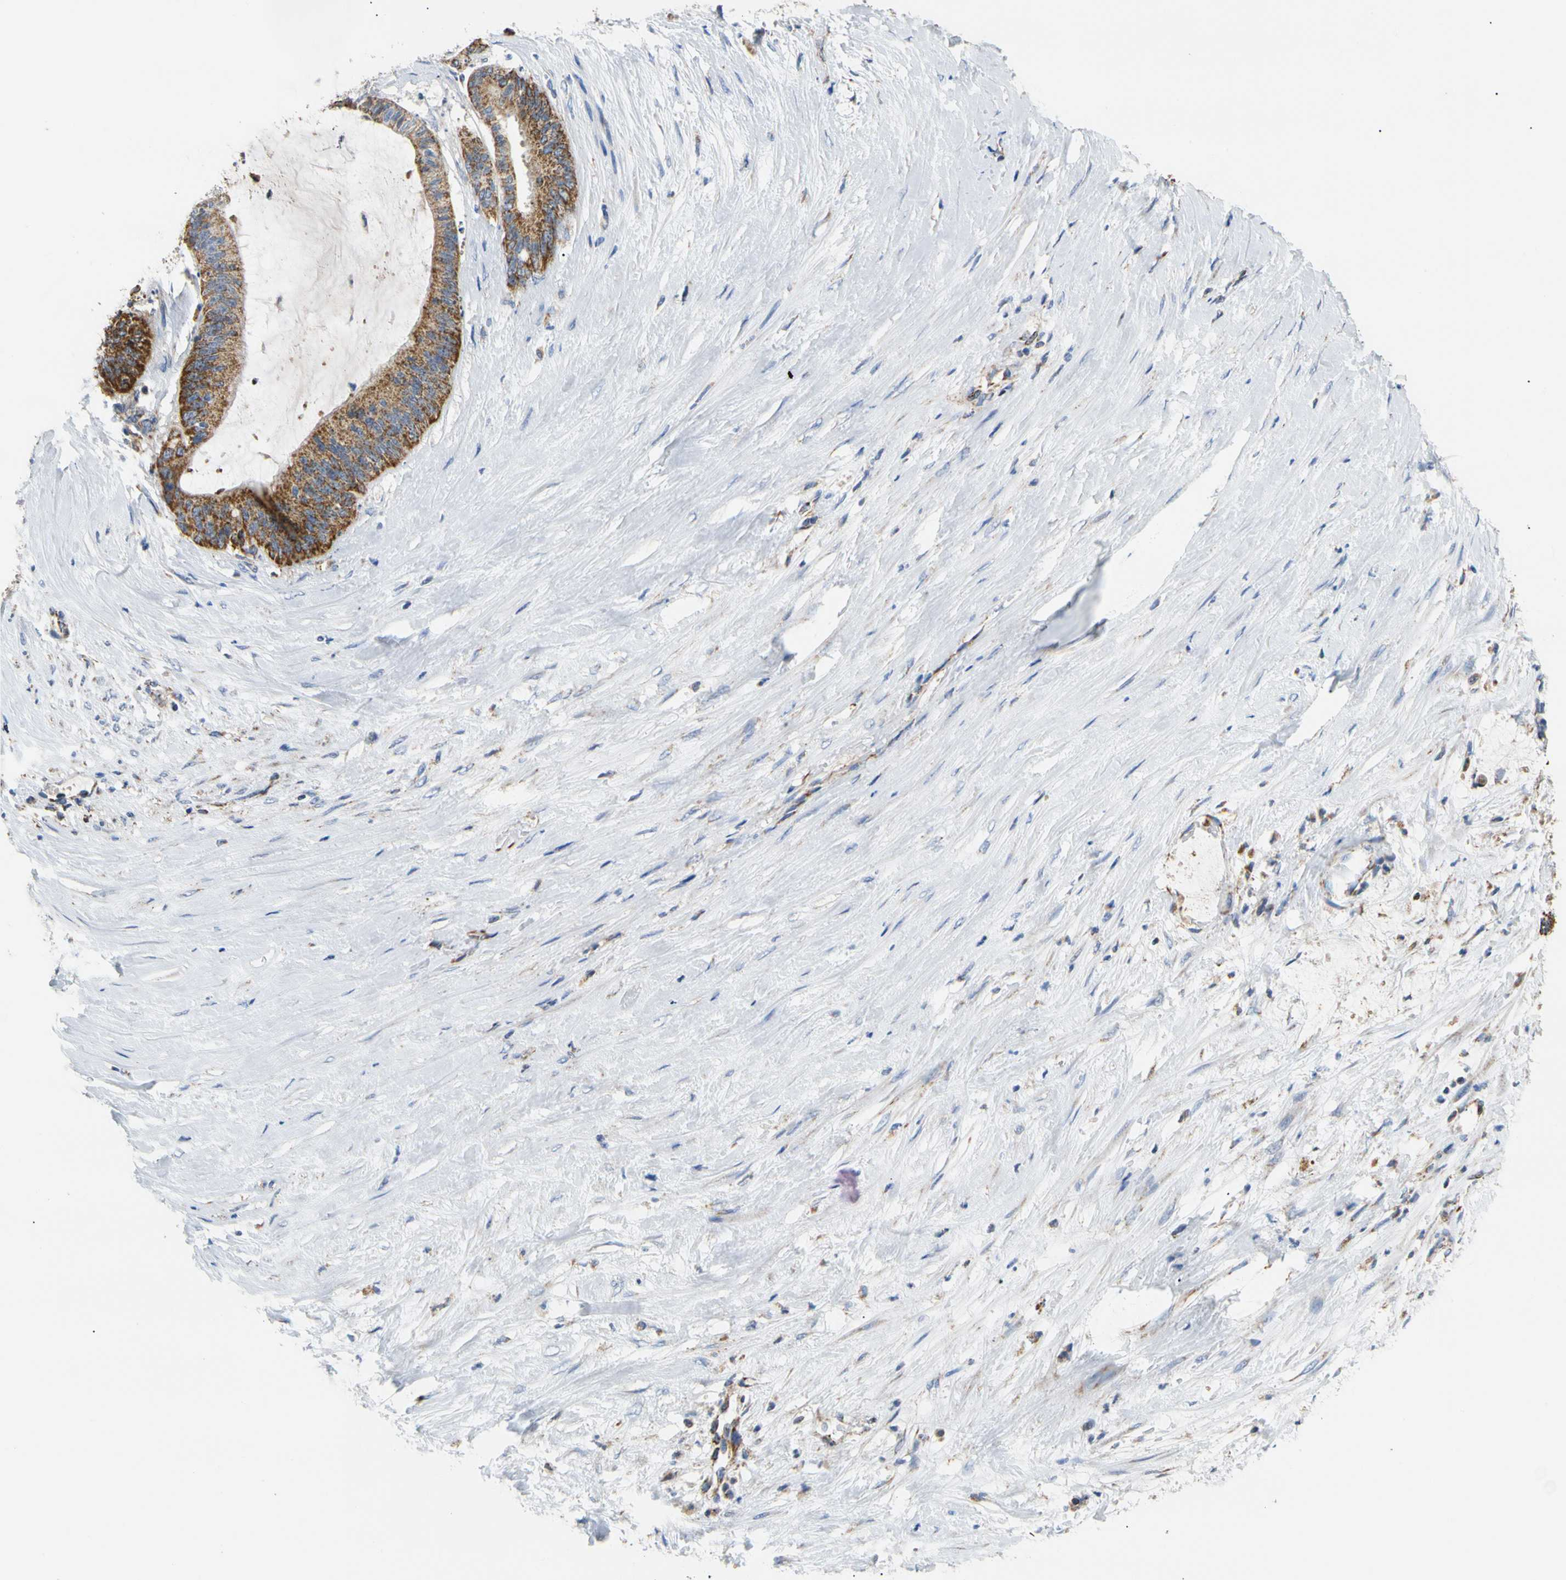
{"staining": {"intensity": "strong", "quantity": ">75%", "location": "cytoplasmic/membranous"}, "tissue": "liver cancer", "cell_type": "Tumor cells", "image_type": "cancer", "snomed": [{"axis": "morphology", "description": "Cholangiocarcinoma"}, {"axis": "topography", "description": "Liver"}], "caption": "Immunohistochemical staining of human cholangiocarcinoma (liver) displays high levels of strong cytoplasmic/membranous protein staining in approximately >75% of tumor cells.", "gene": "ACAT1", "patient": {"sex": "female", "age": 73}}